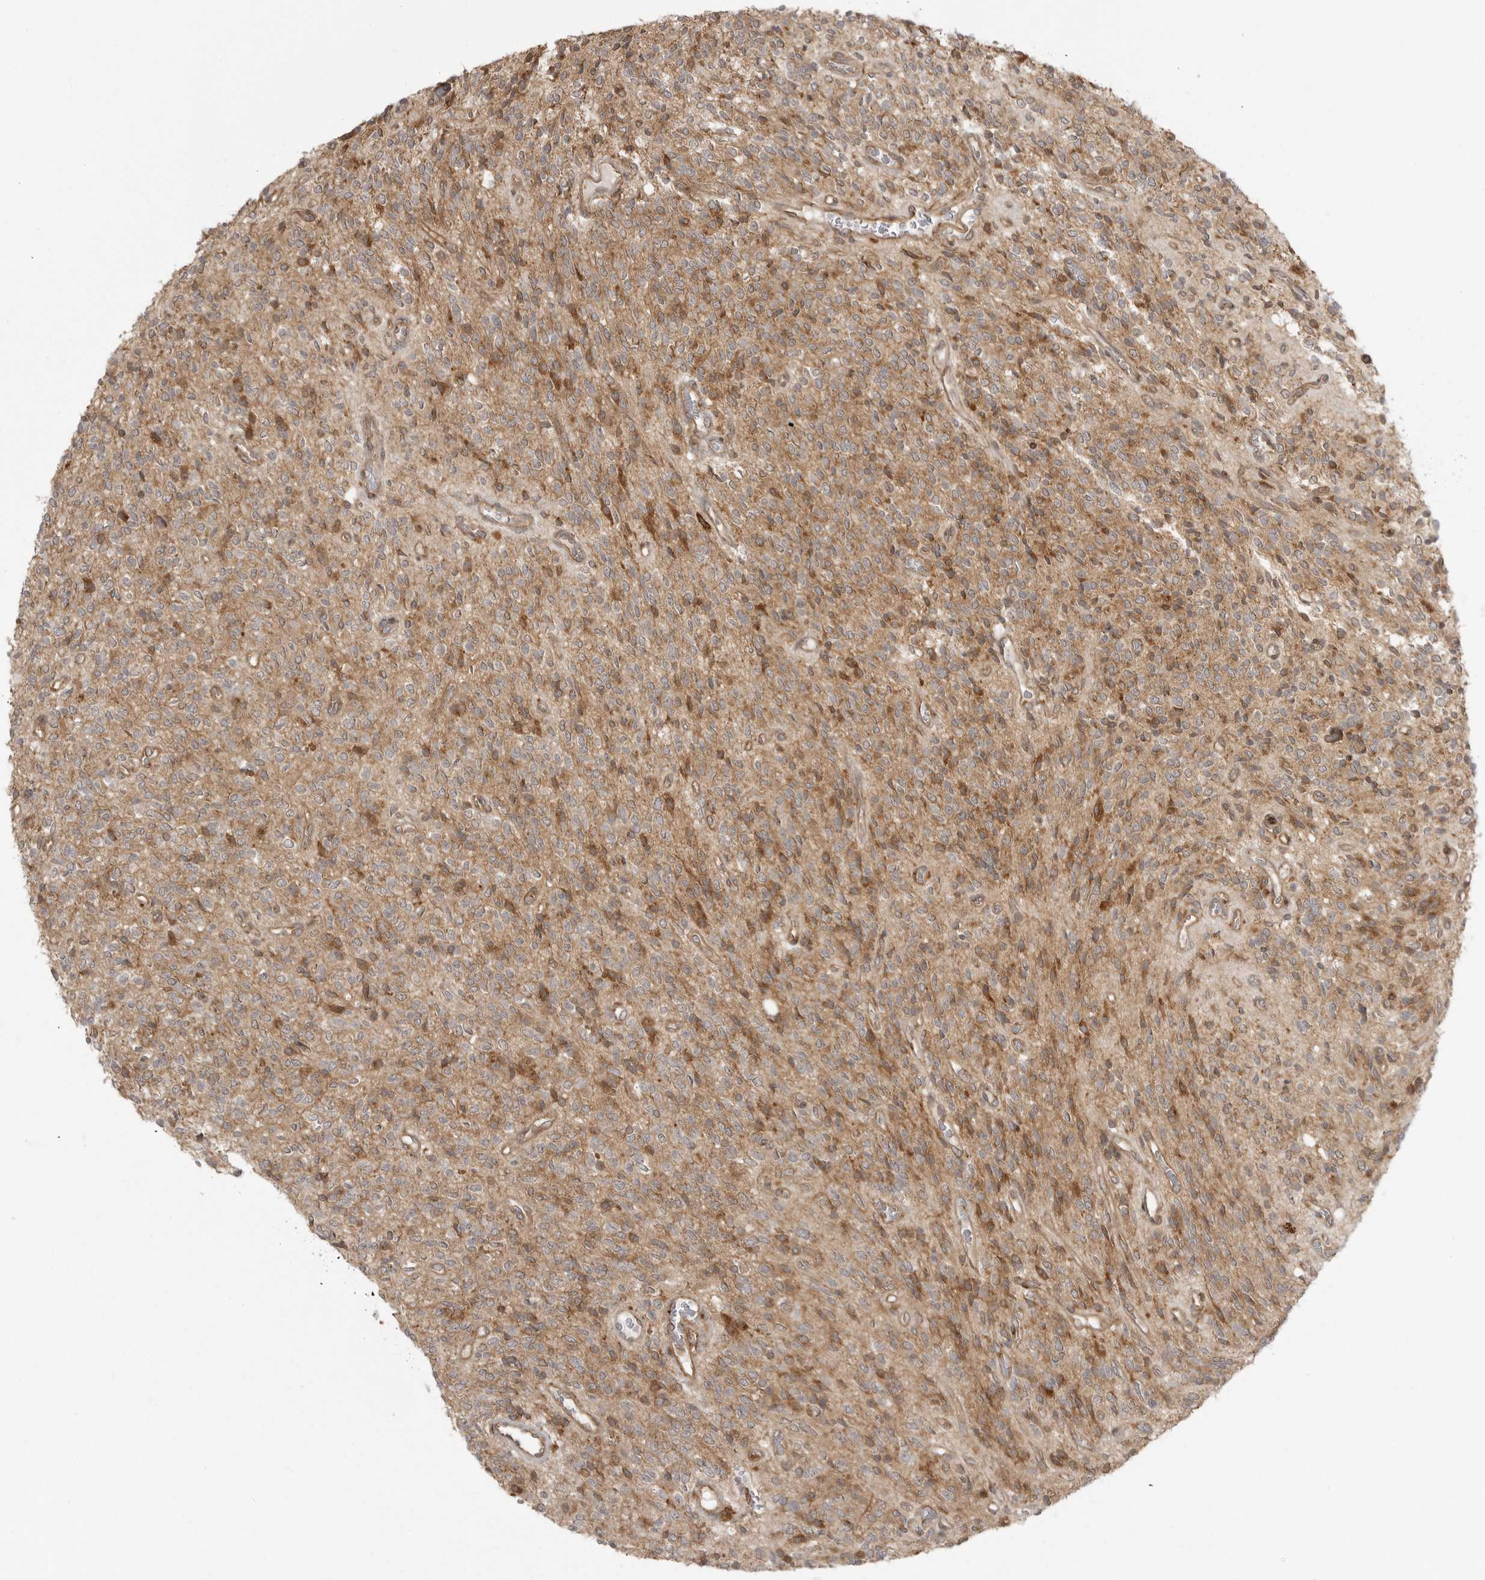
{"staining": {"intensity": "moderate", "quantity": ">75%", "location": "cytoplasmic/membranous"}, "tissue": "glioma", "cell_type": "Tumor cells", "image_type": "cancer", "snomed": [{"axis": "morphology", "description": "Glioma, malignant, High grade"}, {"axis": "topography", "description": "Brain"}], "caption": "Tumor cells display medium levels of moderate cytoplasmic/membranous positivity in about >75% of cells in glioma.", "gene": "FAT3", "patient": {"sex": "male", "age": 34}}